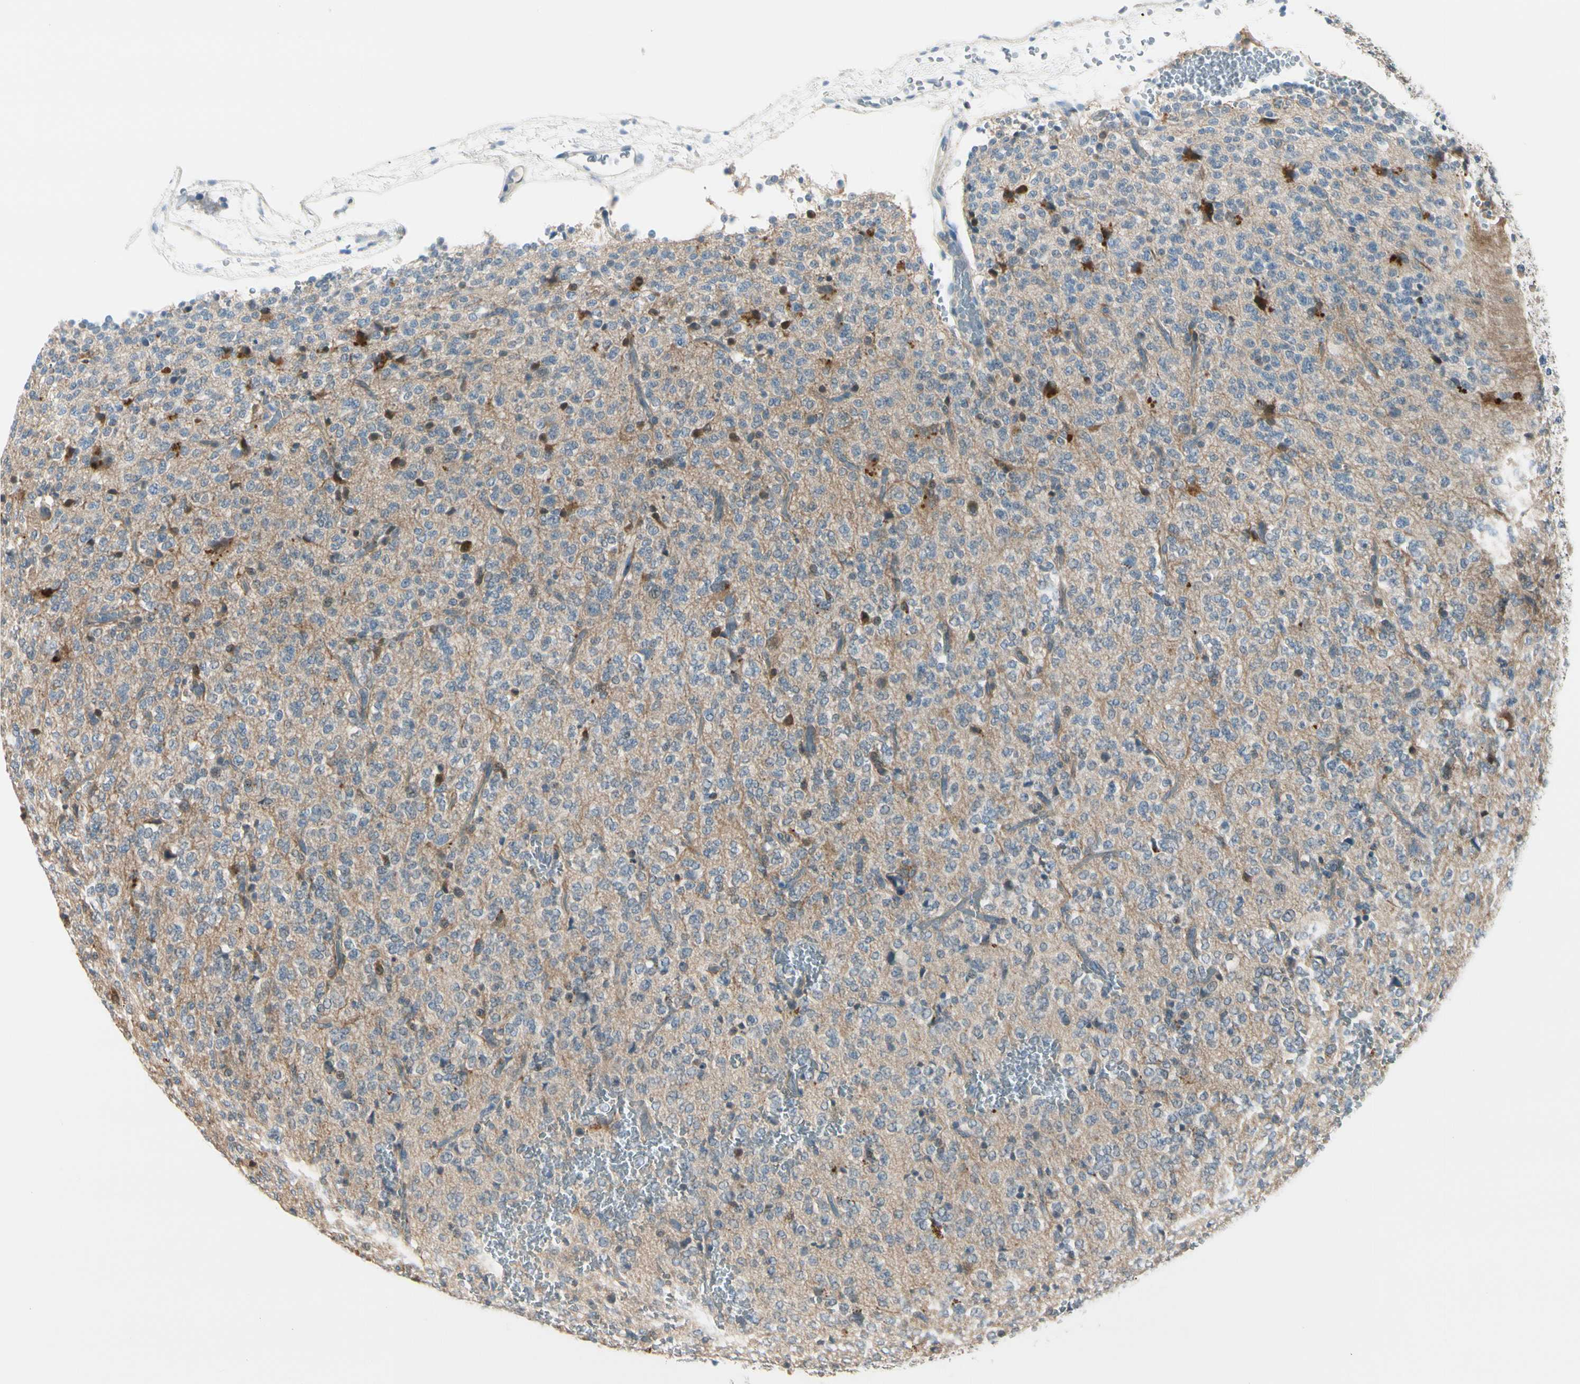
{"staining": {"intensity": "negative", "quantity": "none", "location": "none"}, "tissue": "glioma", "cell_type": "Tumor cells", "image_type": "cancer", "snomed": [{"axis": "morphology", "description": "Glioma, malignant, Low grade"}, {"axis": "topography", "description": "Brain"}], "caption": "This is an immunohistochemistry (IHC) histopathology image of human malignant low-grade glioma. There is no expression in tumor cells.", "gene": "PEBP1", "patient": {"sex": "male", "age": 38}}